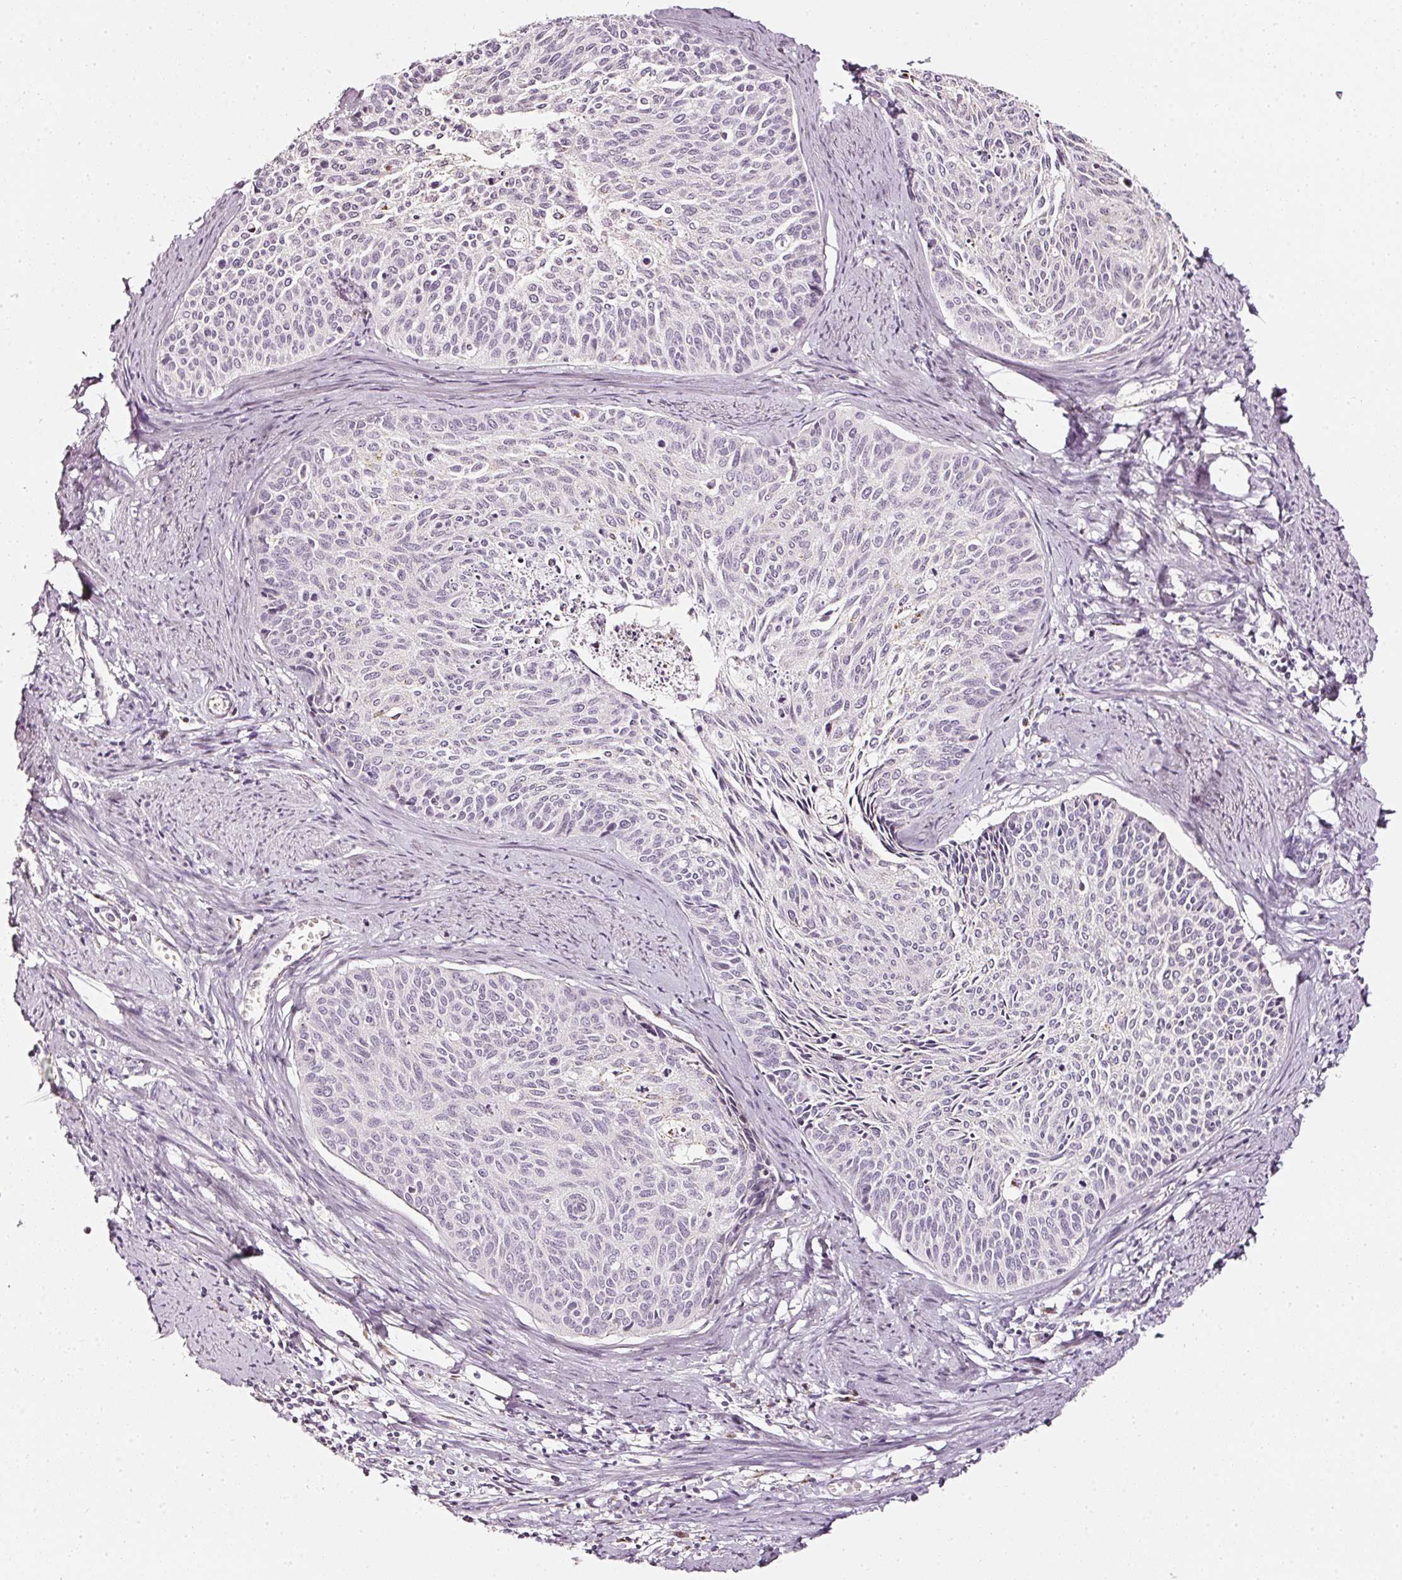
{"staining": {"intensity": "negative", "quantity": "none", "location": "none"}, "tissue": "cervical cancer", "cell_type": "Tumor cells", "image_type": "cancer", "snomed": [{"axis": "morphology", "description": "Squamous cell carcinoma, NOS"}, {"axis": "topography", "description": "Cervix"}], "caption": "Tumor cells show no significant protein expression in cervical cancer.", "gene": "SDF4", "patient": {"sex": "female", "age": 55}}